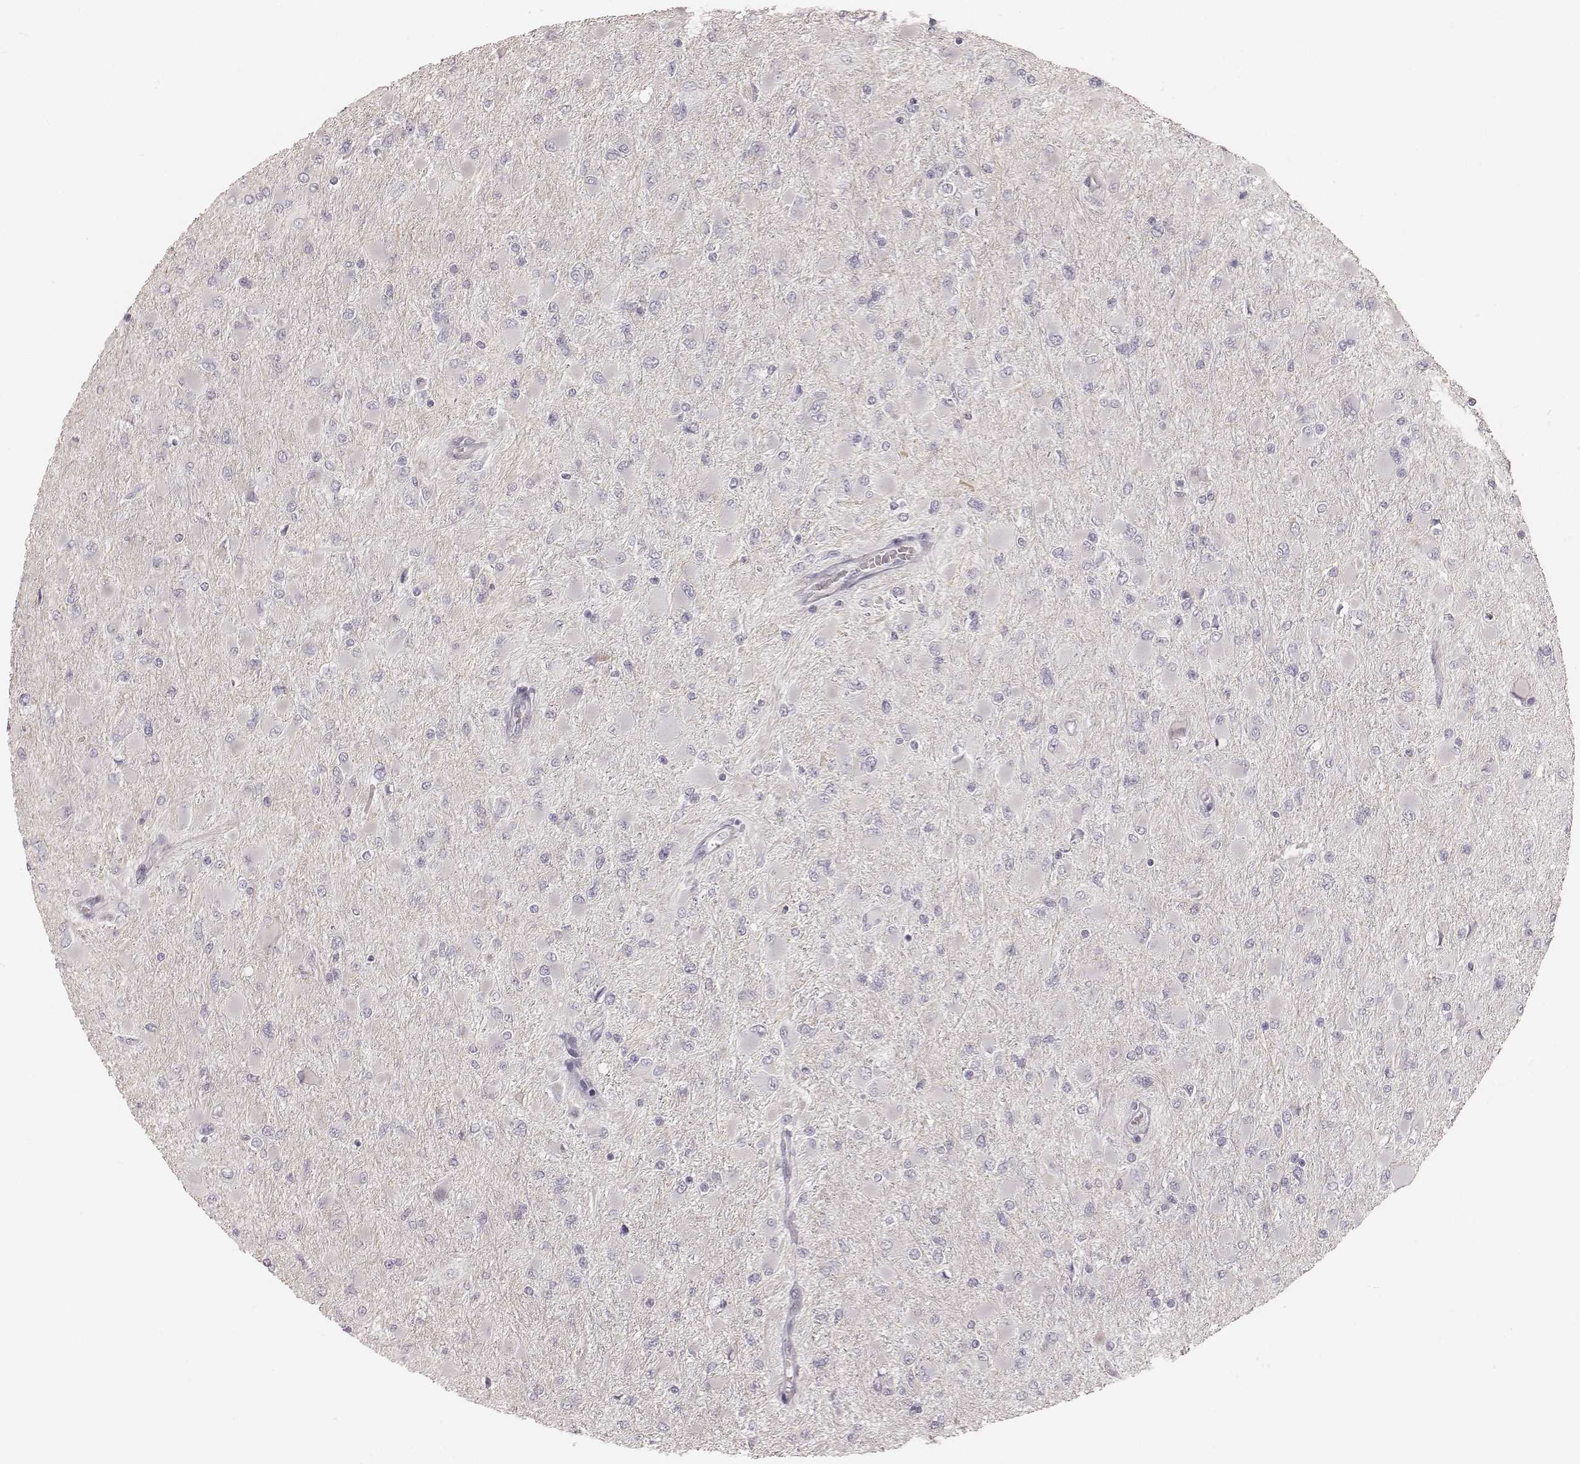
{"staining": {"intensity": "negative", "quantity": "none", "location": "none"}, "tissue": "glioma", "cell_type": "Tumor cells", "image_type": "cancer", "snomed": [{"axis": "morphology", "description": "Glioma, malignant, High grade"}, {"axis": "topography", "description": "Cerebral cortex"}], "caption": "IHC of human malignant glioma (high-grade) displays no expression in tumor cells.", "gene": "SPATA24", "patient": {"sex": "female", "age": 36}}